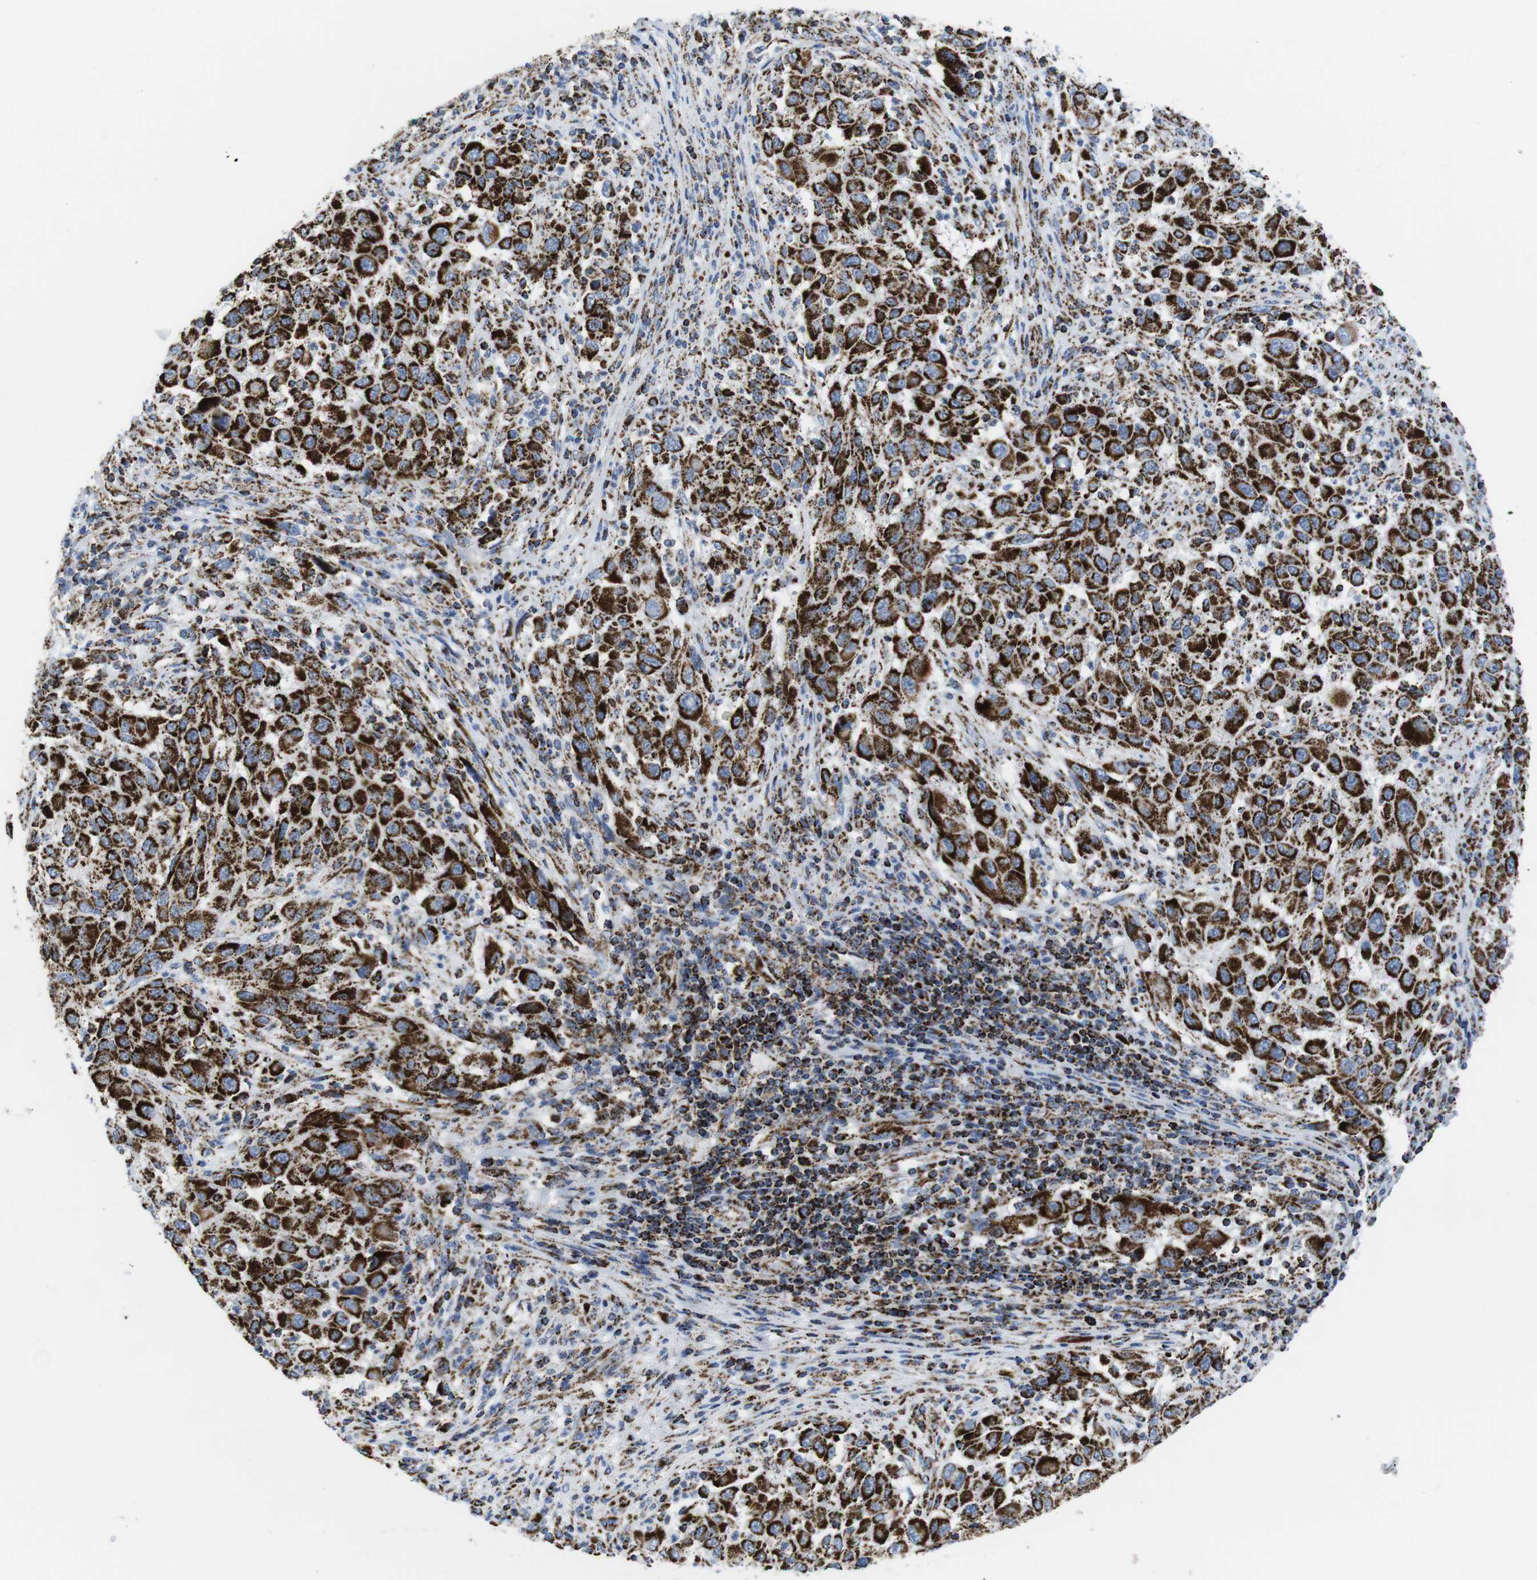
{"staining": {"intensity": "strong", "quantity": ">75%", "location": "cytoplasmic/membranous"}, "tissue": "melanoma", "cell_type": "Tumor cells", "image_type": "cancer", "snomed": [{"axis": "morphology", "description": "Malignant melanoma, Metastatic site"}, {"axis": "topography", "description": "Lymph node"}], "caption": "Immunohistochemical staining of human malignant melanoma (metastatic site) demonstrates strong cytoplasmic/membranous protein staining in approximately >75% of tumor cells. (Stains: DAB (3,3'-diaminobenzidine) in brown, nuclei in blue, Microscopy: brightfield microscopy at high magnification).", "gene": "ATP5PO", "patient": {"sex": "male", "age": 61}}